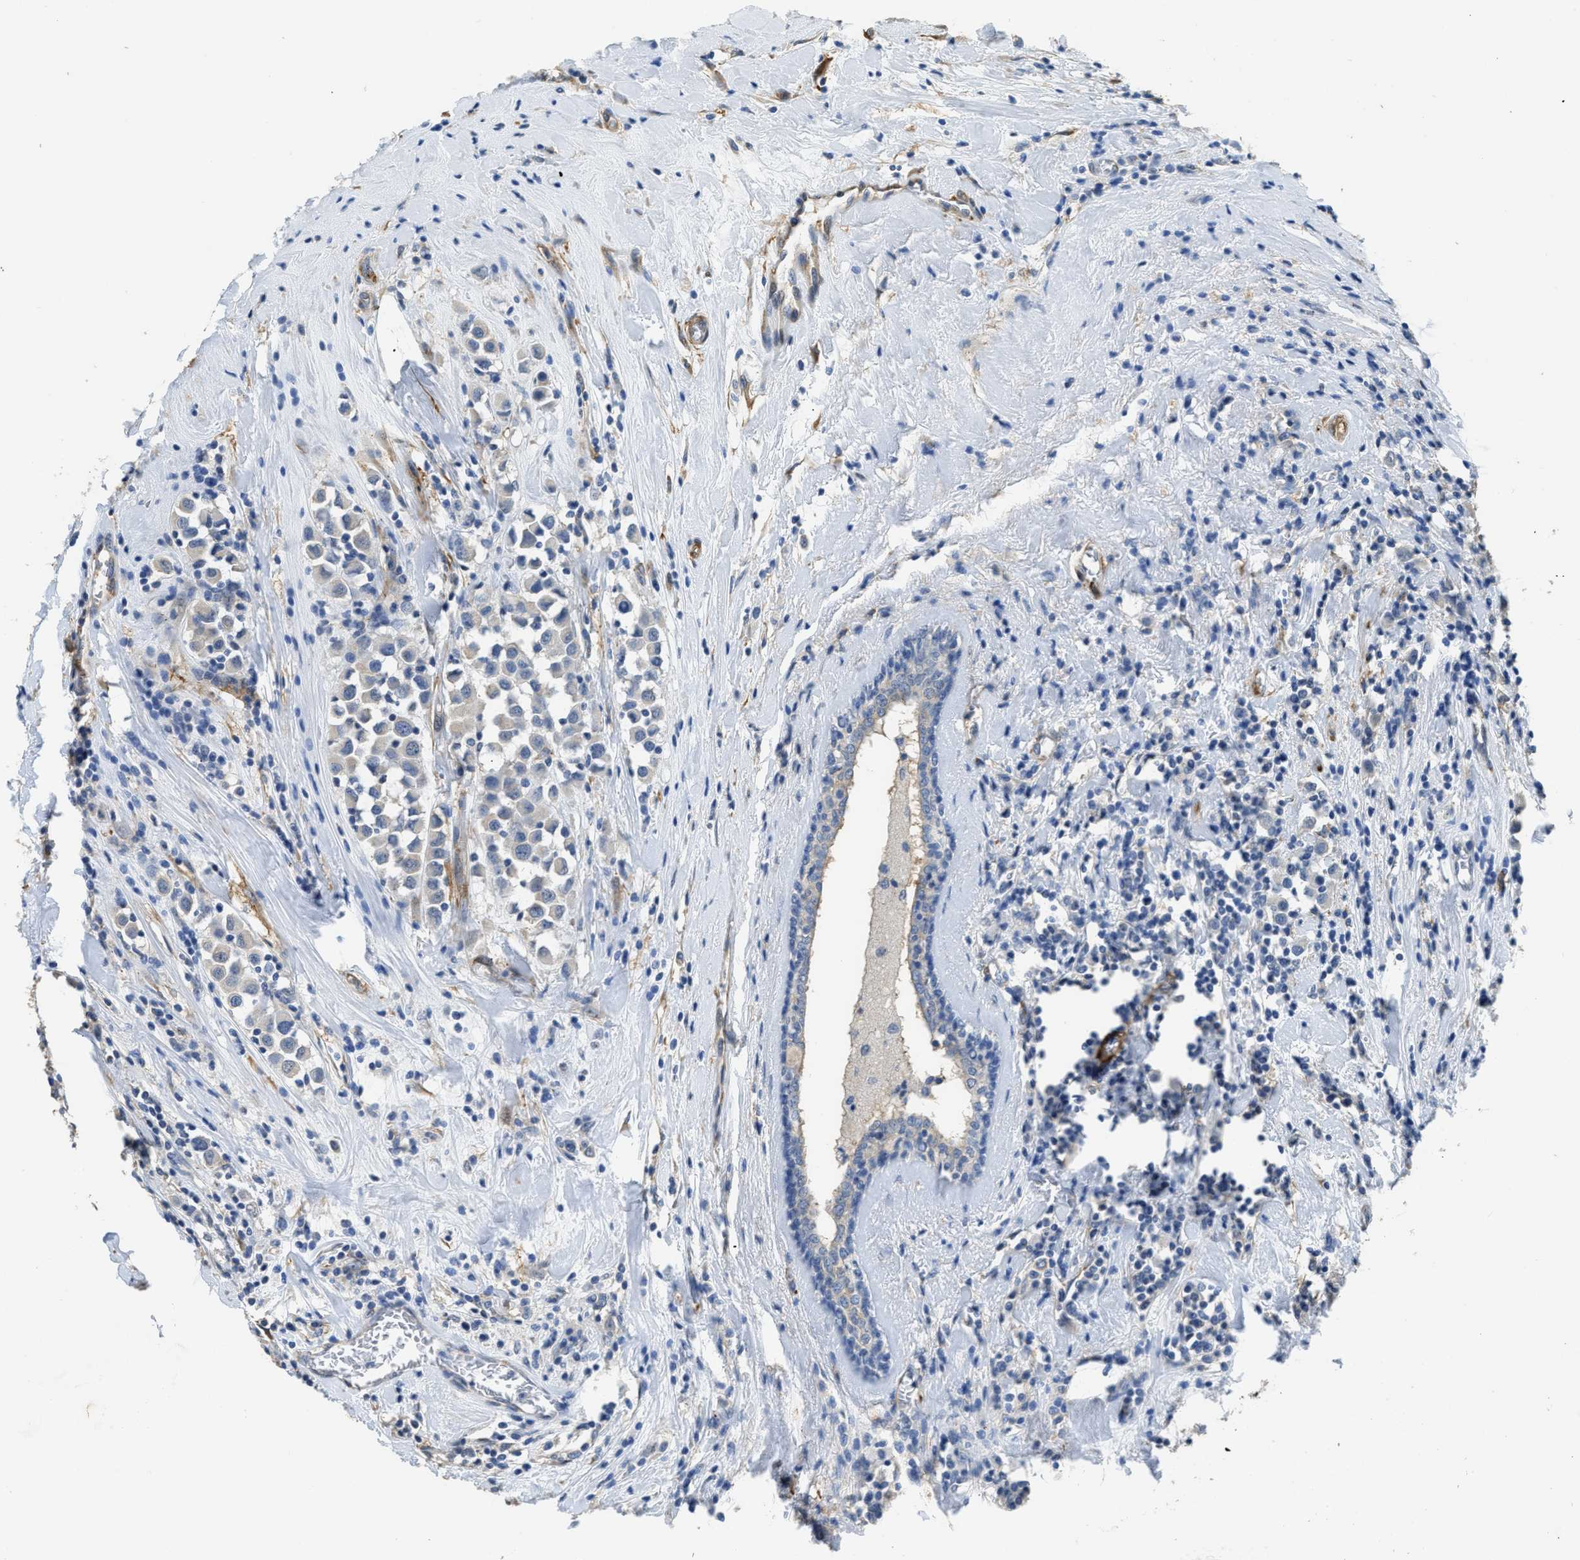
{"staining": {"intensity": "negative", "quantity": "none", "location": "none"}, "tissue": "breast cancer", "cell_type": "Tumor cells", "image_type": "cancer", "snomed": [{"axis": "morphology", "description": "Duct carcinoma"}, {"axis": "topography", "description": "Breast"}], "caption": "A histopathology image of human intraductal carcinoma (breast) is negative for staining in tumor cells. Brightfield microscopy of IHC stained with DAB (brown) and hematoxylin (blue), captured at high magnification.", "gene": "ZSWIM5", "patient": {"sex": "female", "age": 61}}